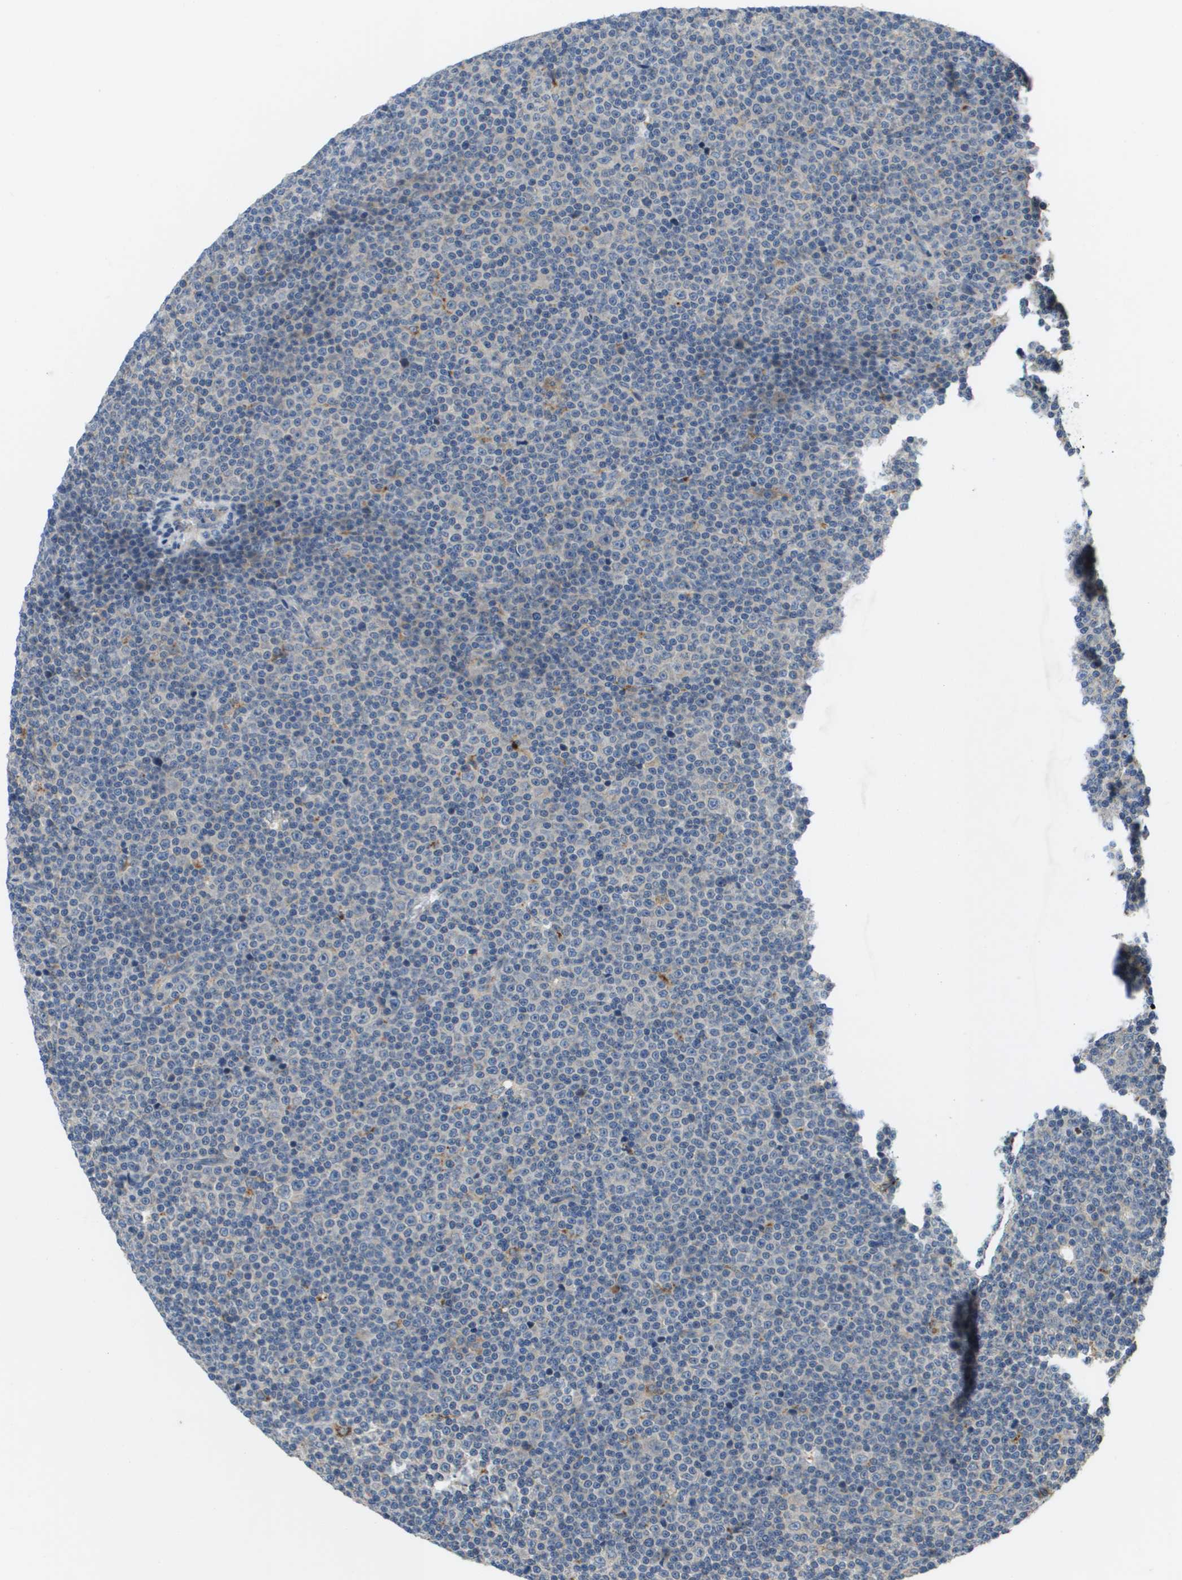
{"staining": {"intensity": "negative", "quantity": "none", "location": "none"}, "tissue": "lymphoma", "cell_type": "Tumor cells", "image_type": "cancer", "snomed": [{"axis": "morphology", "description": "Malignant lymphoma, non-Hodgkin's type, Low grade"}, {"axis": "topography", "description": "Lymph node"}], "caption": "DAB immunohistochemical staining of low-grade malignant lymphoma, non-Hodgkin's type exhibits no significant expression in tumor cells.", "gene": "SLC25A20", "patient": {"sex": "female", "age": 67}}